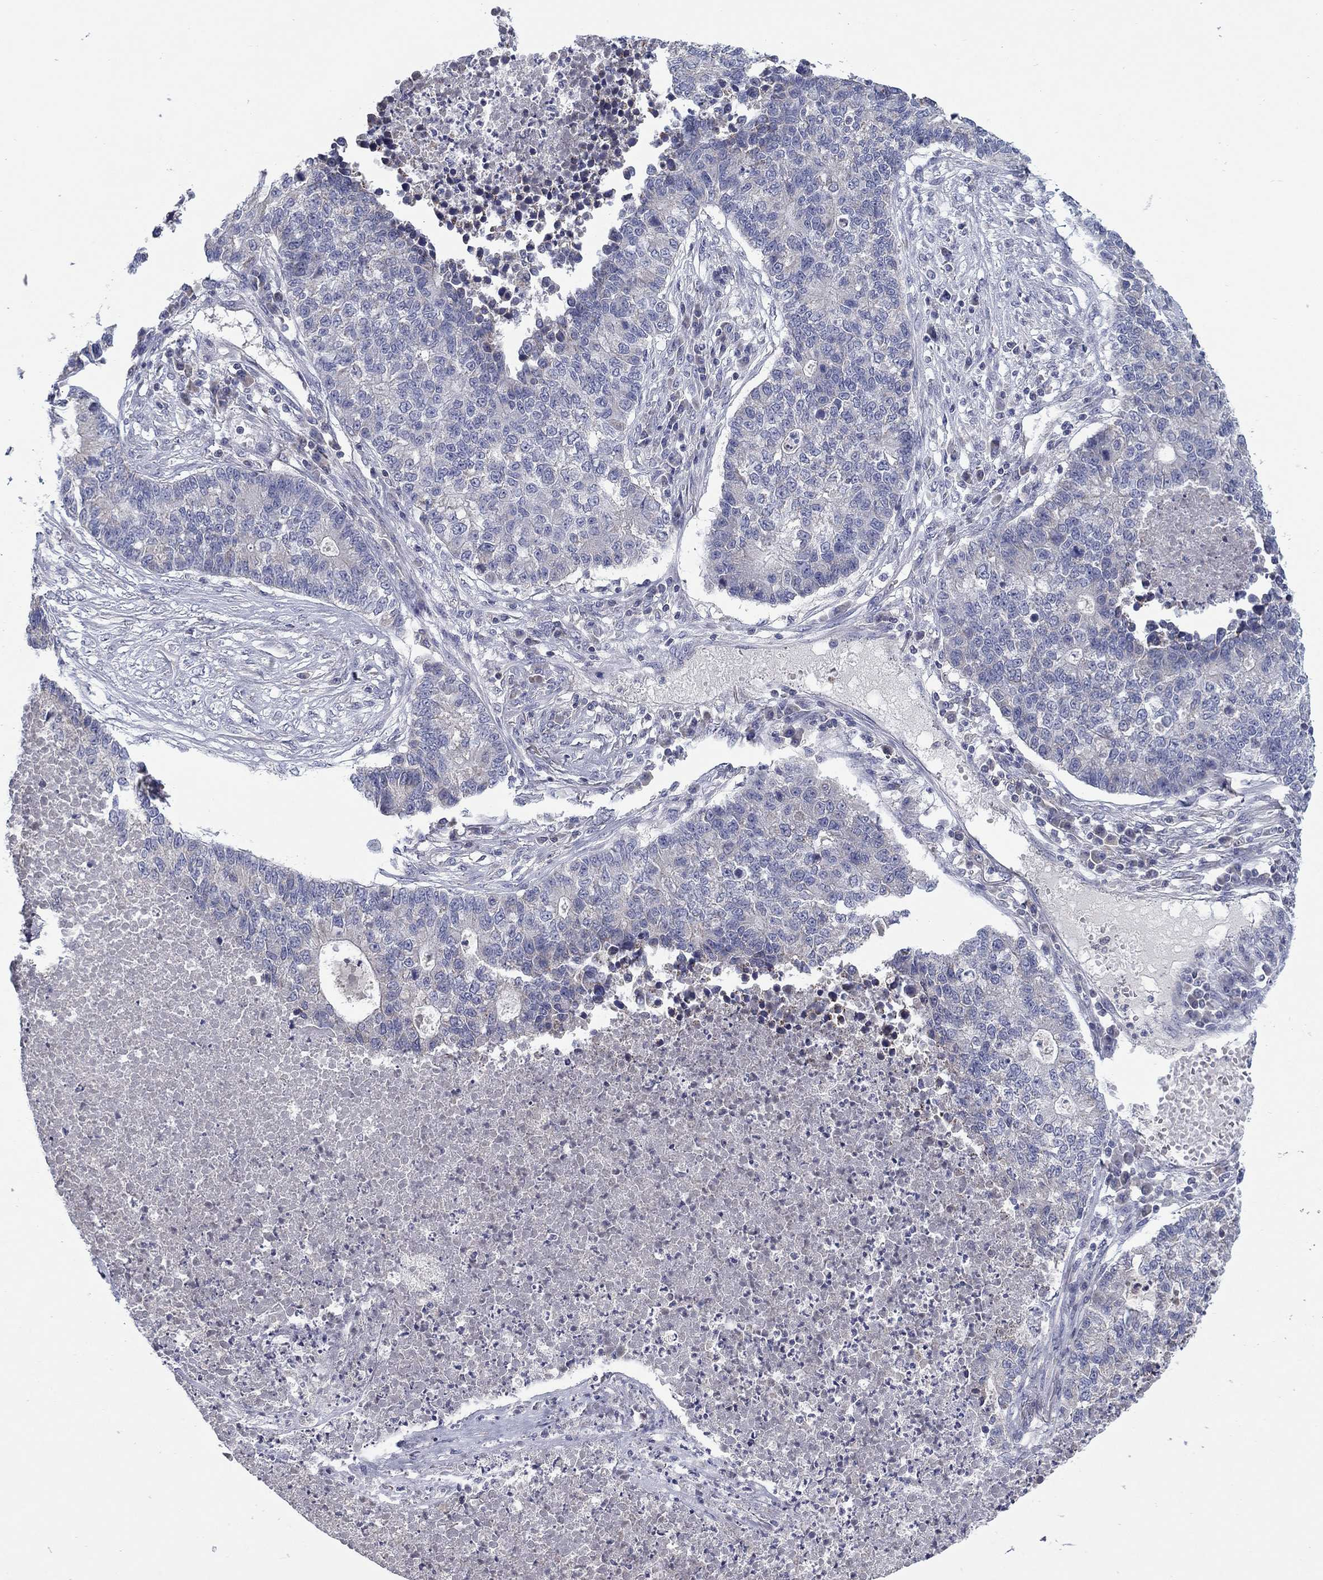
{"staining": {"intensity": "negative", "quantity": "none", "location": "none"}, "tissue": "lung cancer", "cell_type": "Tumor cells", "image_type": "cancer", "snomed": [{"axis": "morphology", "description": "Adenocarcinoma, NOS"}, {"axis": "topography", "description": "Lung"}], "caption": "The IHC image has no significant expression in tumor cells of lung cancer tissue.", "gene": "FRK", "patient": {"sex": "male", "age": 57}}